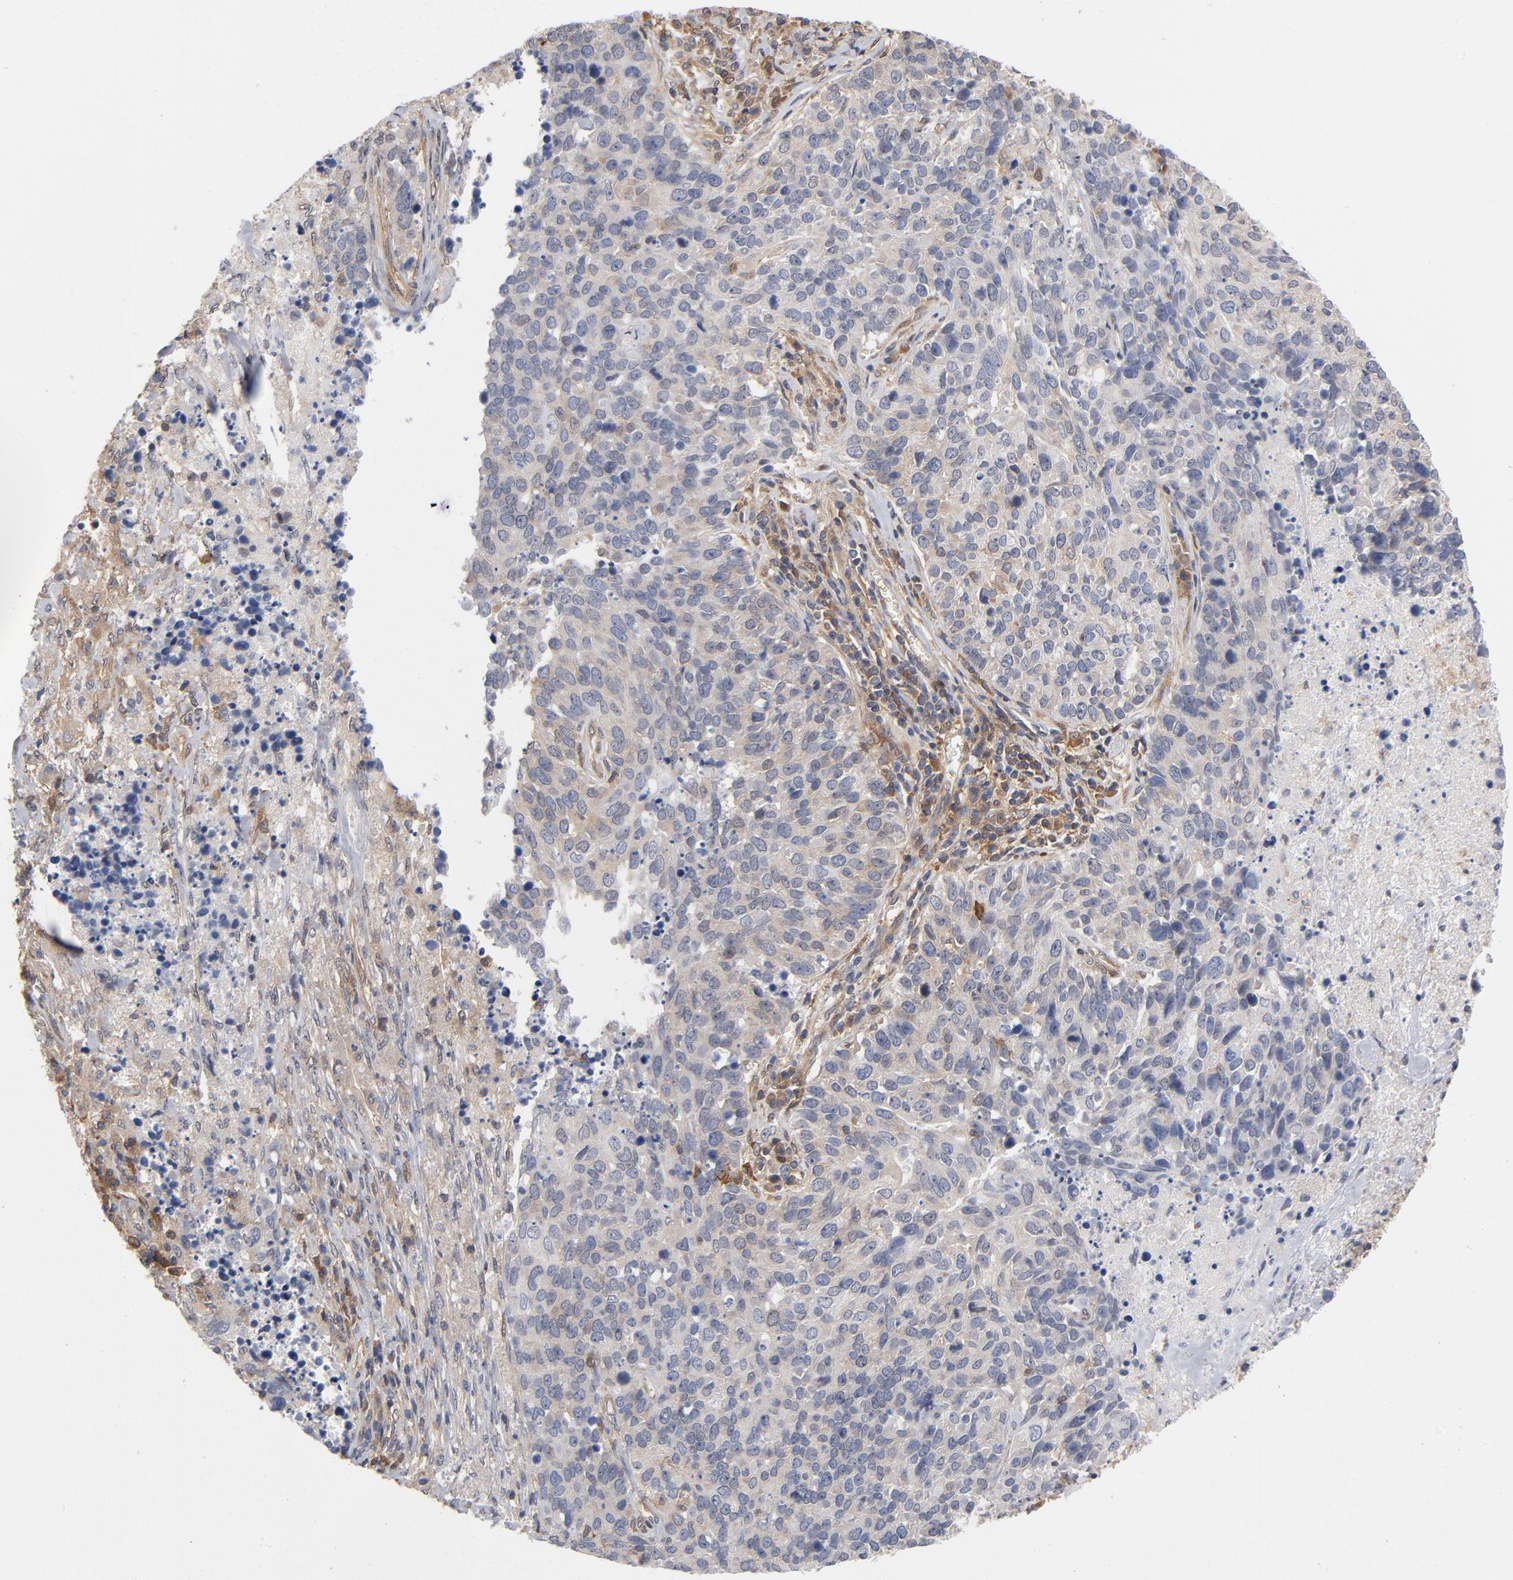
{"staining": {"intensity": "negative", "quantity": "none", "location": "none"}, "tissue": "lung cancer", "cell_type": "Tumor cells", "image_type": "cancer", "snomed": [{"axis": "morphology", "description": "Neoplasm, malignant, NOS"}, {"axis": "topography", "description": "Lung"}], "caption": "High magnification brightfield microscopy of lung neoplasm (malignant) stained with DAB (brown) and counterstained with hematoxylin (blue): tumor cells show no significant staining. Brightfield microscopy of immunohistochemistry (IHC) stained with DAB (brown) and hematoxylin (blue), captured at high magnification.", "gene": "ASMTL", "patient": {"sex": "female", "age": 76}}